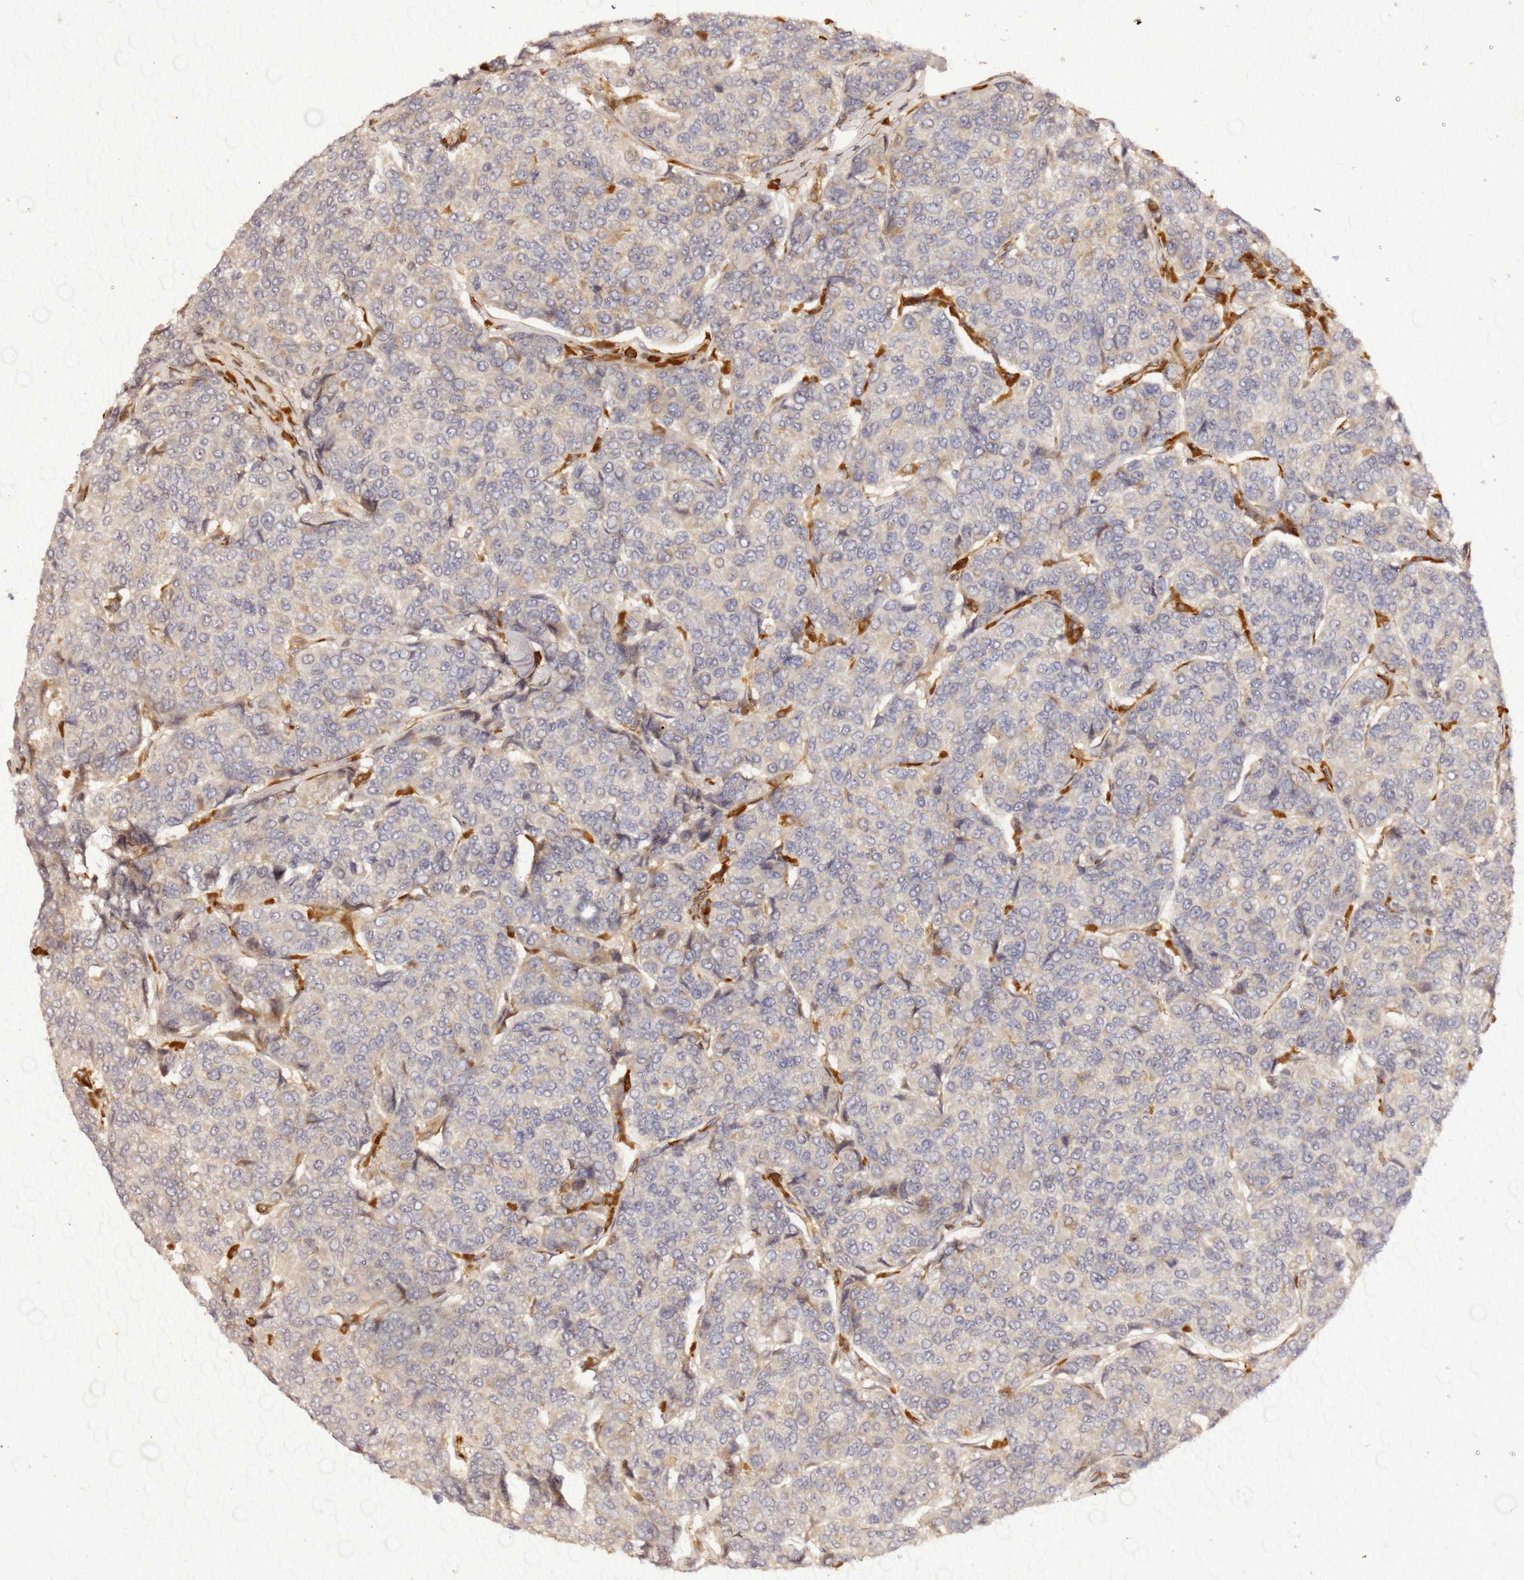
{"staining": {"intensity": "negative", "quantity": "none", "location": "none"}, "tissue": "breast cancer", "cell_type": "Tumor cells", "image_type": "cancer", "snomed": [{"axis": "morphology", "description": "Duct carcinoma"}, {"axis": "topography", "description": "Breast"}], "caption": "This image is of invasive ductal carcinoma (breast) stained with immunohistochemistry (IHC) to label a protein in brown with the nuclei are counter-stained blue. There is no expression in tumor cells.", "gene": "NOL8", "patient": {"sex": "female", "age": 55}}